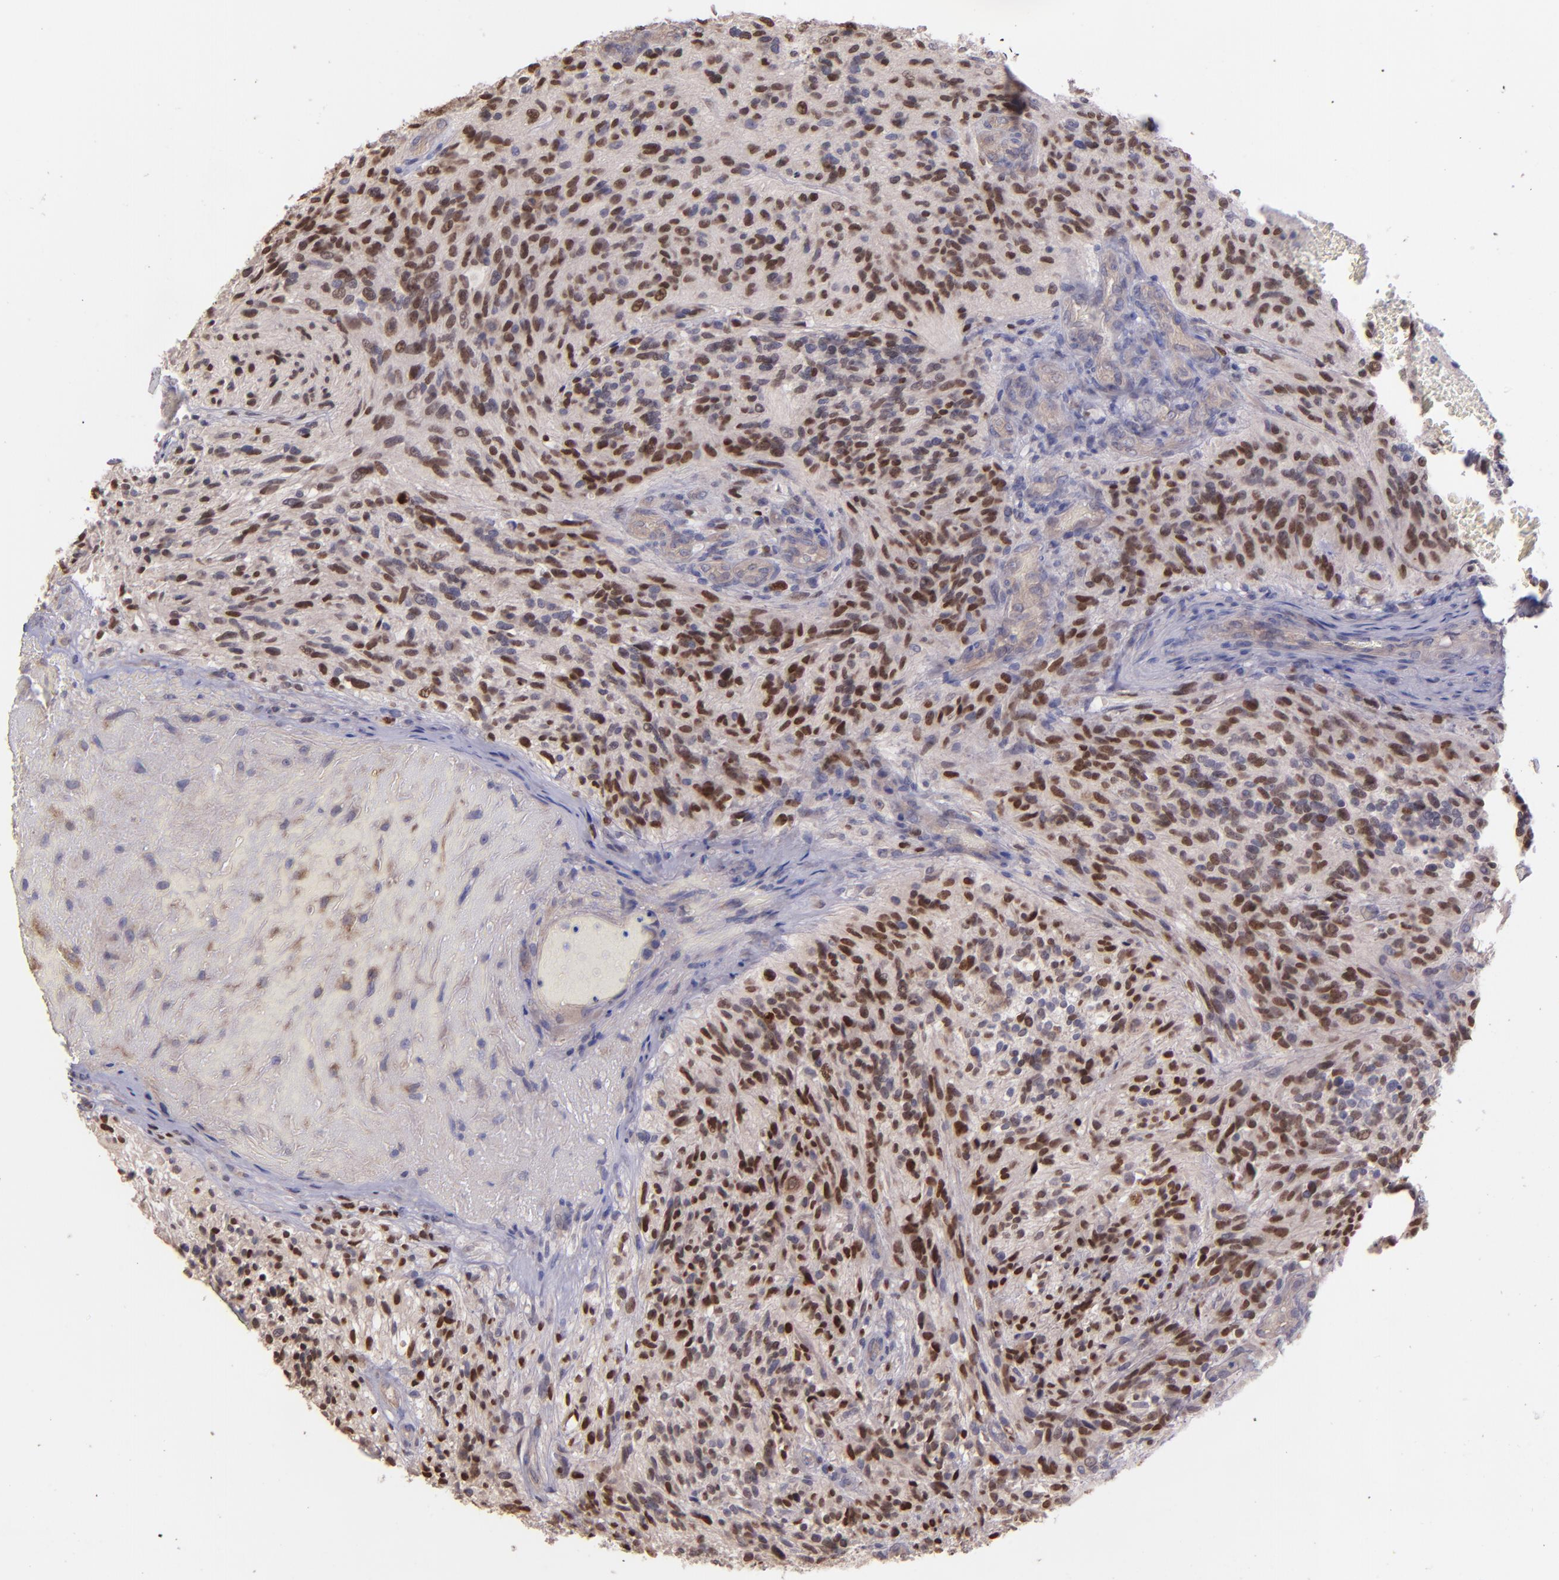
{"staining": {"intensity": "strong", "quantity": ">75%", "location": "nuclear"}, "tissue": "glioma", "cell_type": "Tumor cells", "image_type": "cancer", "snomed": [{"axis": "morphology", "description": "Normal tissue, NOS"}, {"axis": "morphology", "description": "Glioma, malignant, High grade"}, {"axis": "topography", "description": "Cerebral cortex"}], "caption": "High-power microscopy captured an immunohistochemistry (IHC) histopathology image of glioma, revealing strong nuclear positivity in about >75% of tumor cells. (brown staining indicates protein expression, while blue staining denotes nuclei).", "gene": "NUP62CL", "patient": {"sex": "male", "age": 75}}